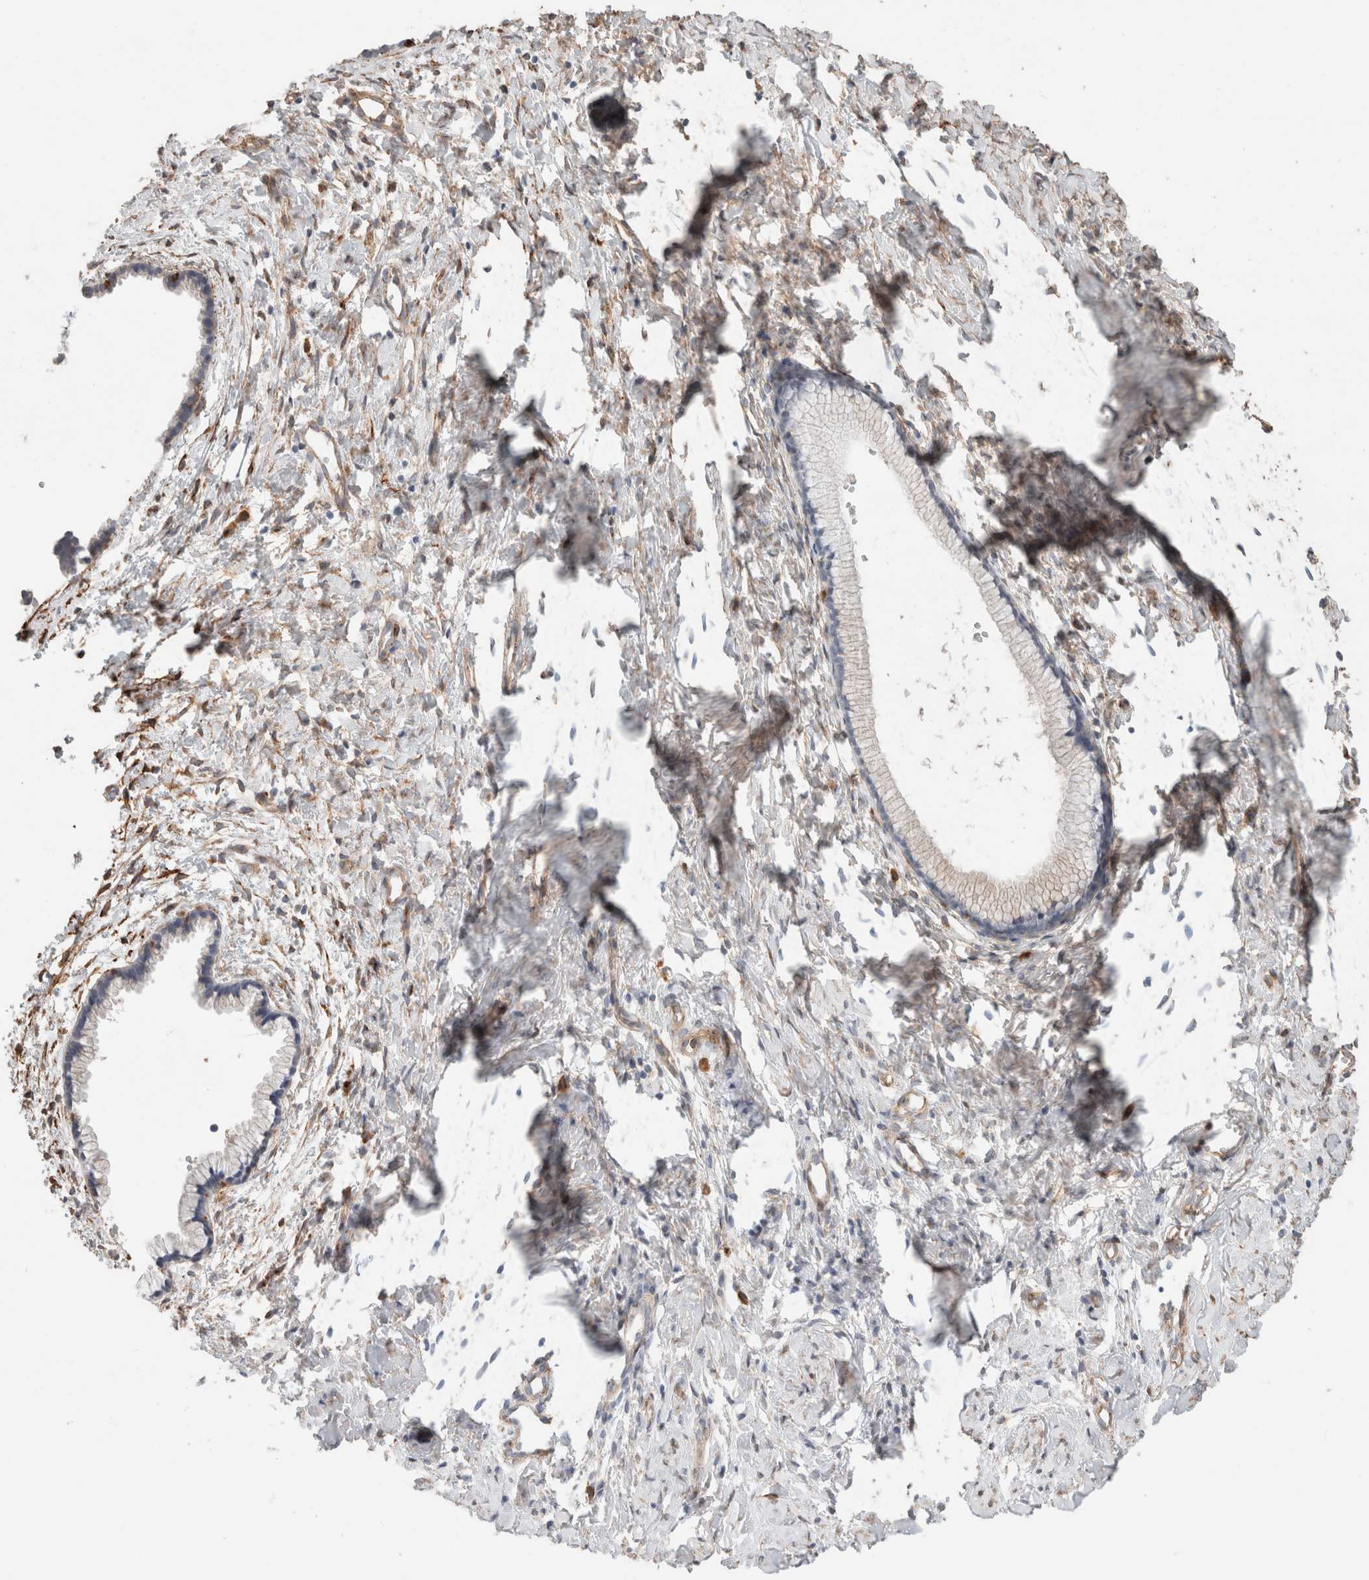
{"staining": {"intensity": "negative", "quantity": "none", "location": "none"}, "tissue": "cervix", "cell_type": "Glandular cells", "image_type": "normal", "snomed": [{"axis": "morphology", "description": "Normal tissue, NOS"}, {"axis": "topography", "description": "Cervix"}], "caption": "DAB (3,3'-diaminobenzidine) immunohistochemical staining of normal cervix displays no significant staining in glandular cells.", "gene": "RAB32", "patient": {"sex": "female", "age": 75}}